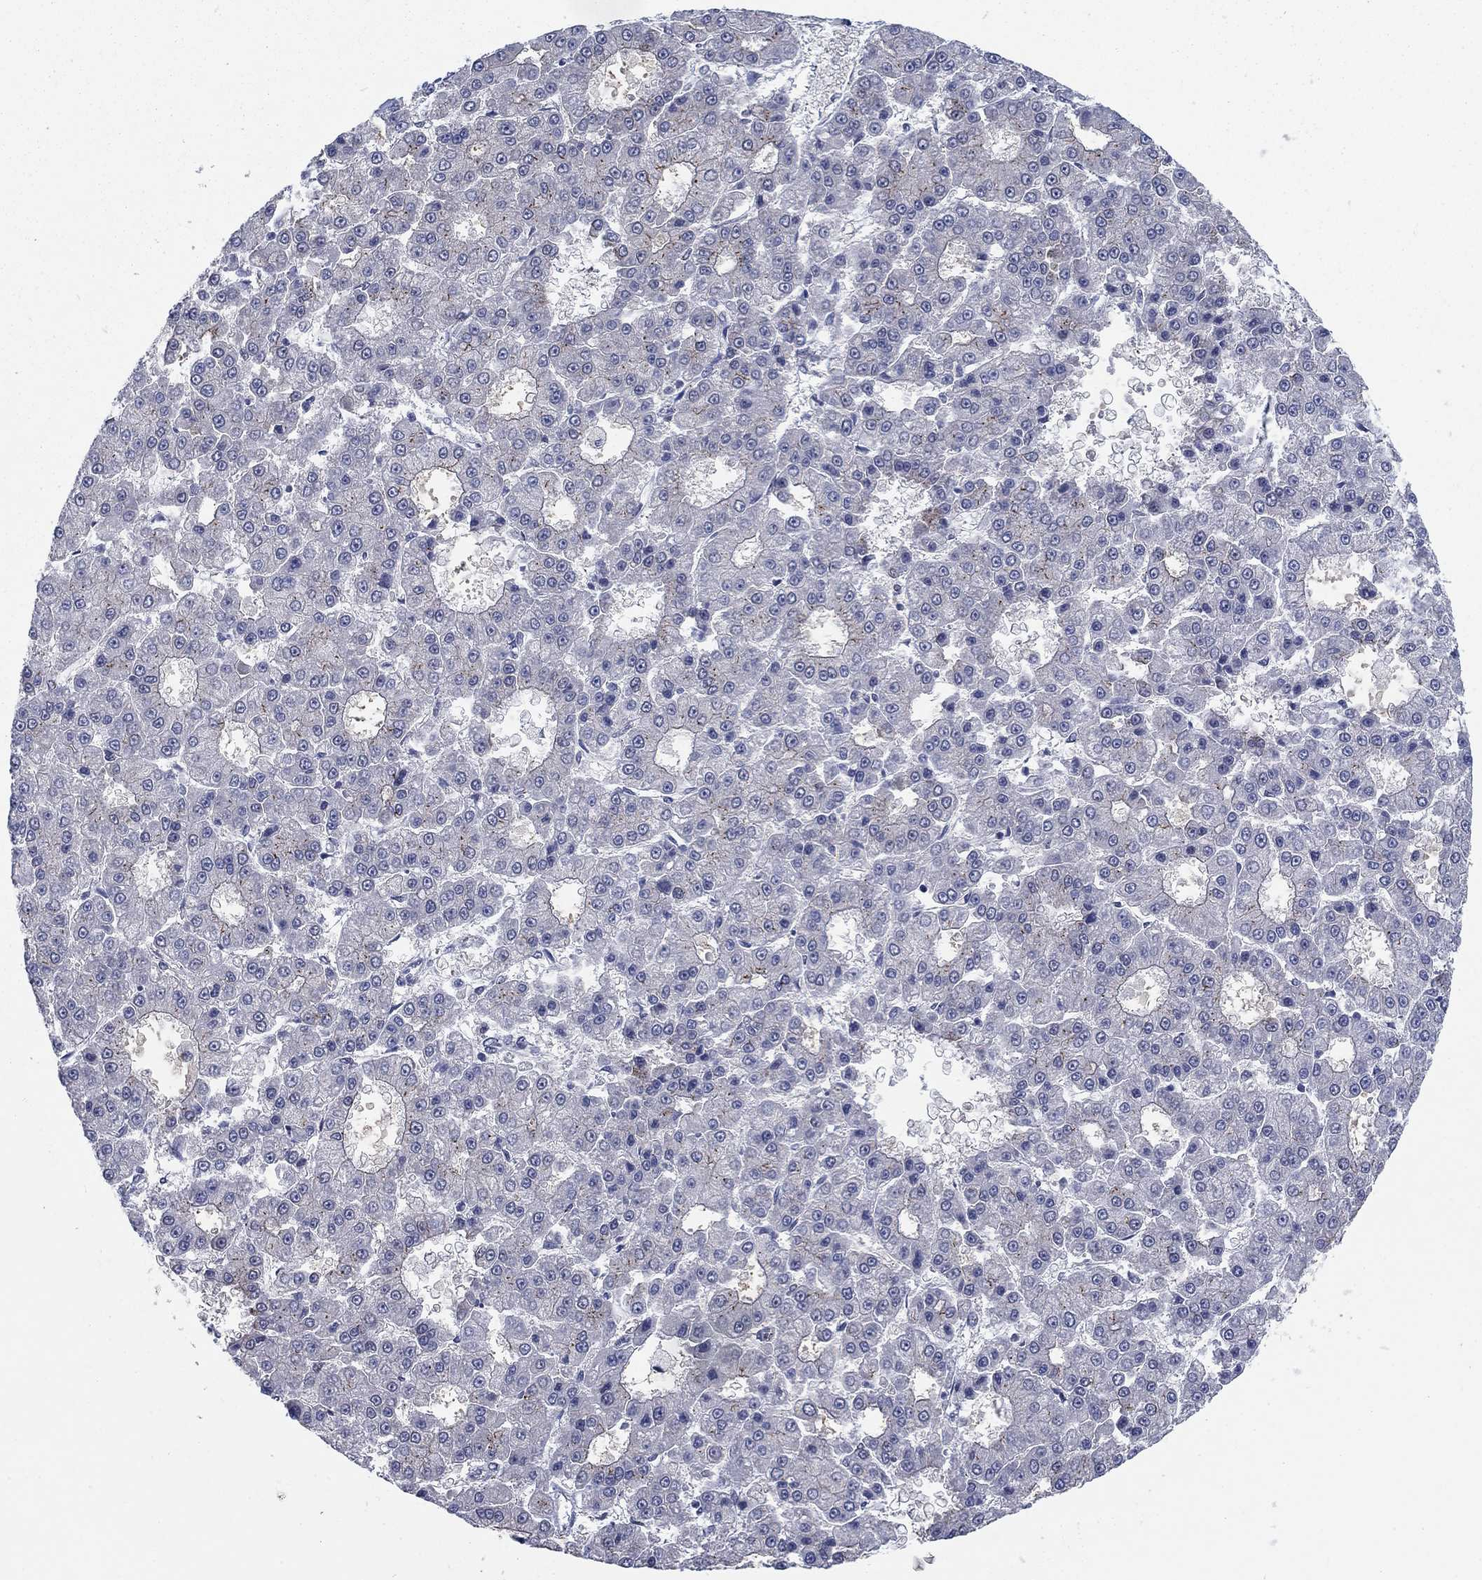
{"staining": {"intensity": "moderate", "quantity": "25%-75%", "location": "cytoplasmic/membranous"}, "tissue": "liver cancer", "cell_type": "Tumor cells", "image_type": "cancer", "snomed": [{"axis": "morphology", "description": "Carcinoma, Hepatocellular, NOS"}, {"axis": "topography", "description": "Liver"}], "caption": "About 25%-75% of tumor cells in hepatocellular carcinoma (liver) display moderate cytoplasmic/membranous protein positivity as visualized by brown immunohistochemical staining.", "gene": "SH3RF1", "patient": {"sex": "male", "age": 70}}